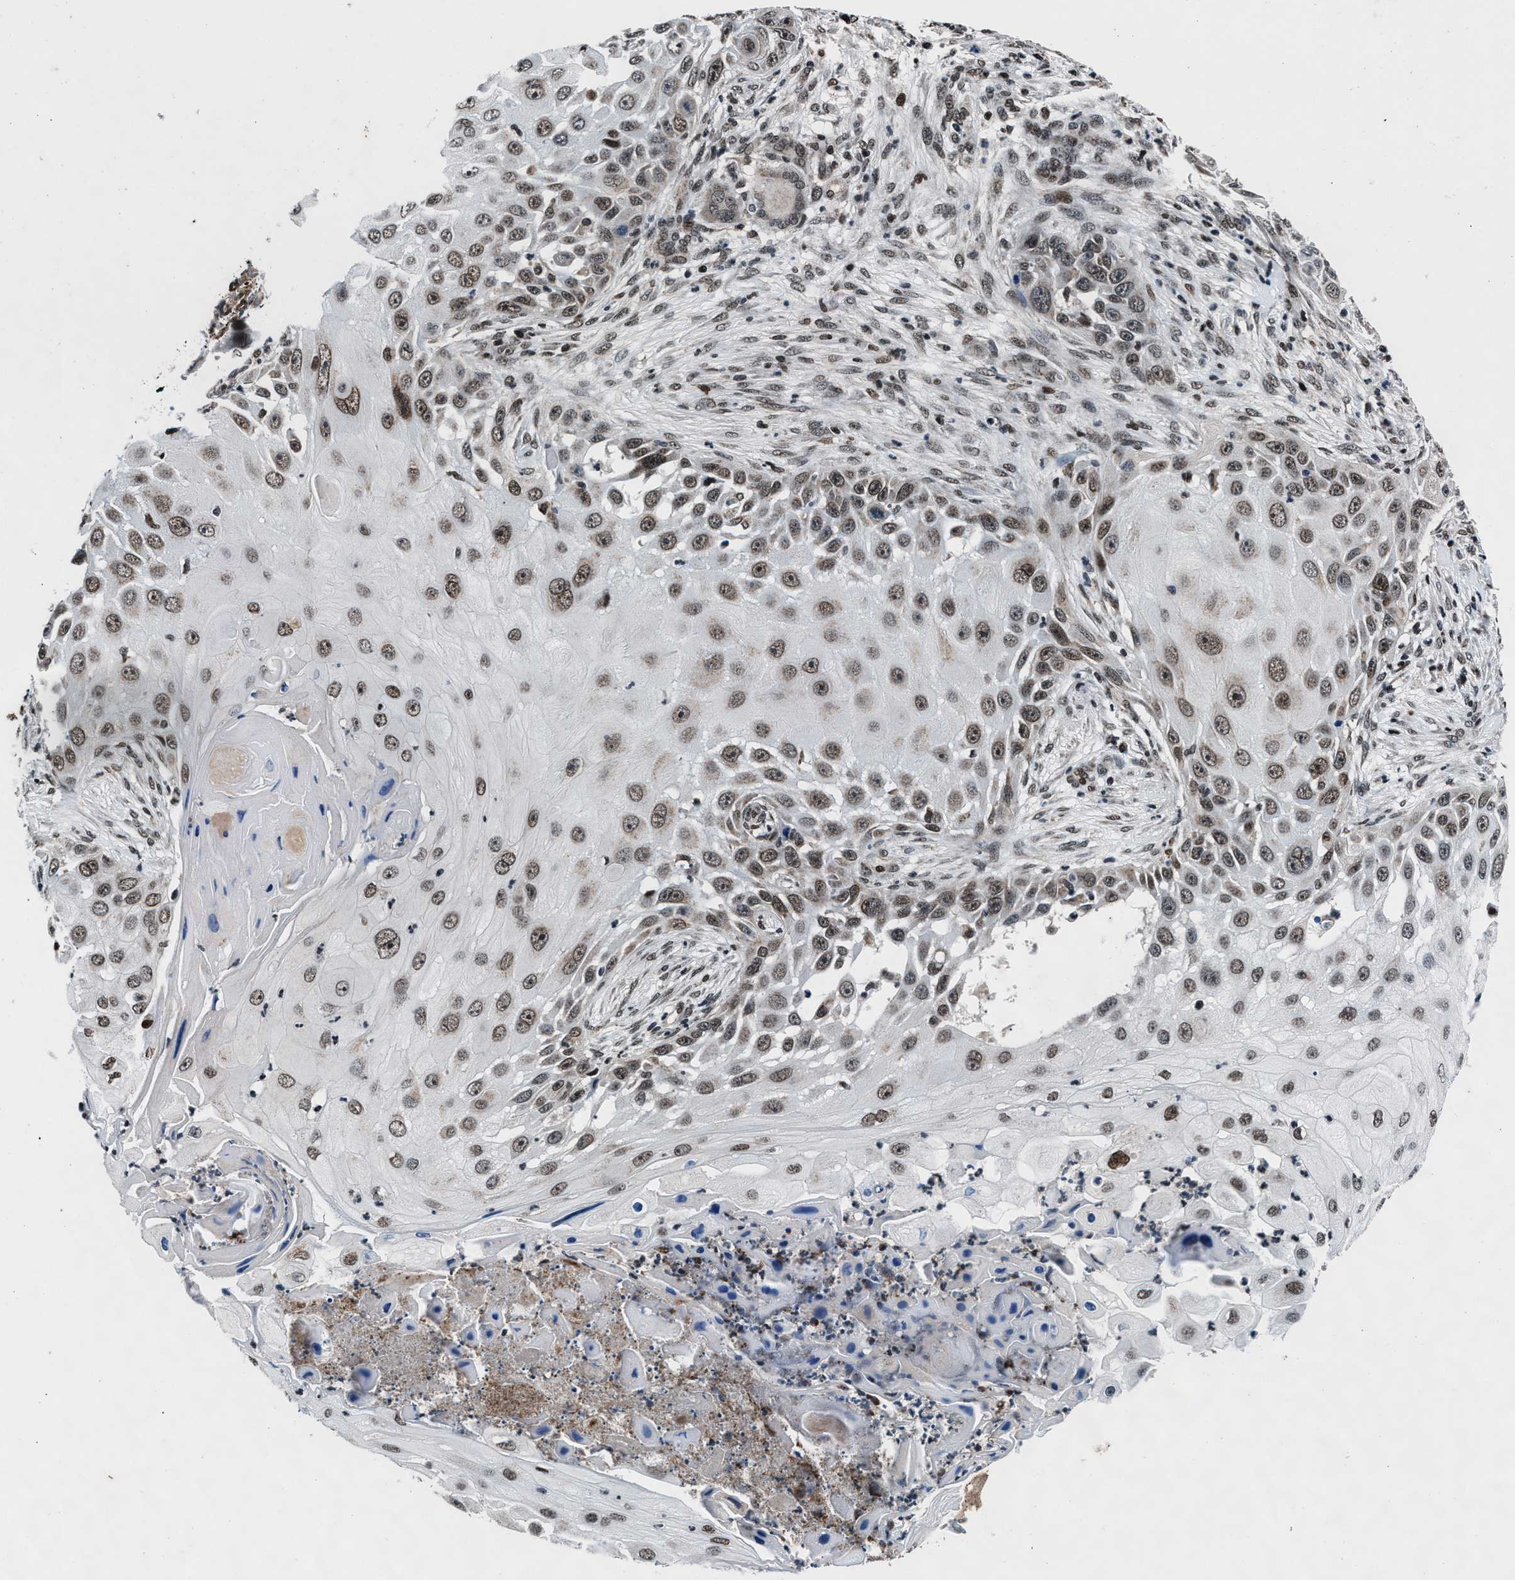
{"staining": {"intensity": "moderate", "quantity": "25%-75%", "location": "cytoplasmic/membranous,nuclear"}, "tissue": "skin cancer", "cell_type": "Tumor cells", "image_type": "cancer", "snomed": [{"axis": "morphology", "description": "Squamous cell carcinoma, NOS"}, {"axis": "topography", "description": "Skin"}], "caption": "A photomicrograph of squamous cell carcinoma (skin) stained for a protein displays moderate cytoplasmic/membranous and nuclear brown staining in tumor cells.", "gene": "PRRC2B", "patient": {"sex": "female", "age": 44}}